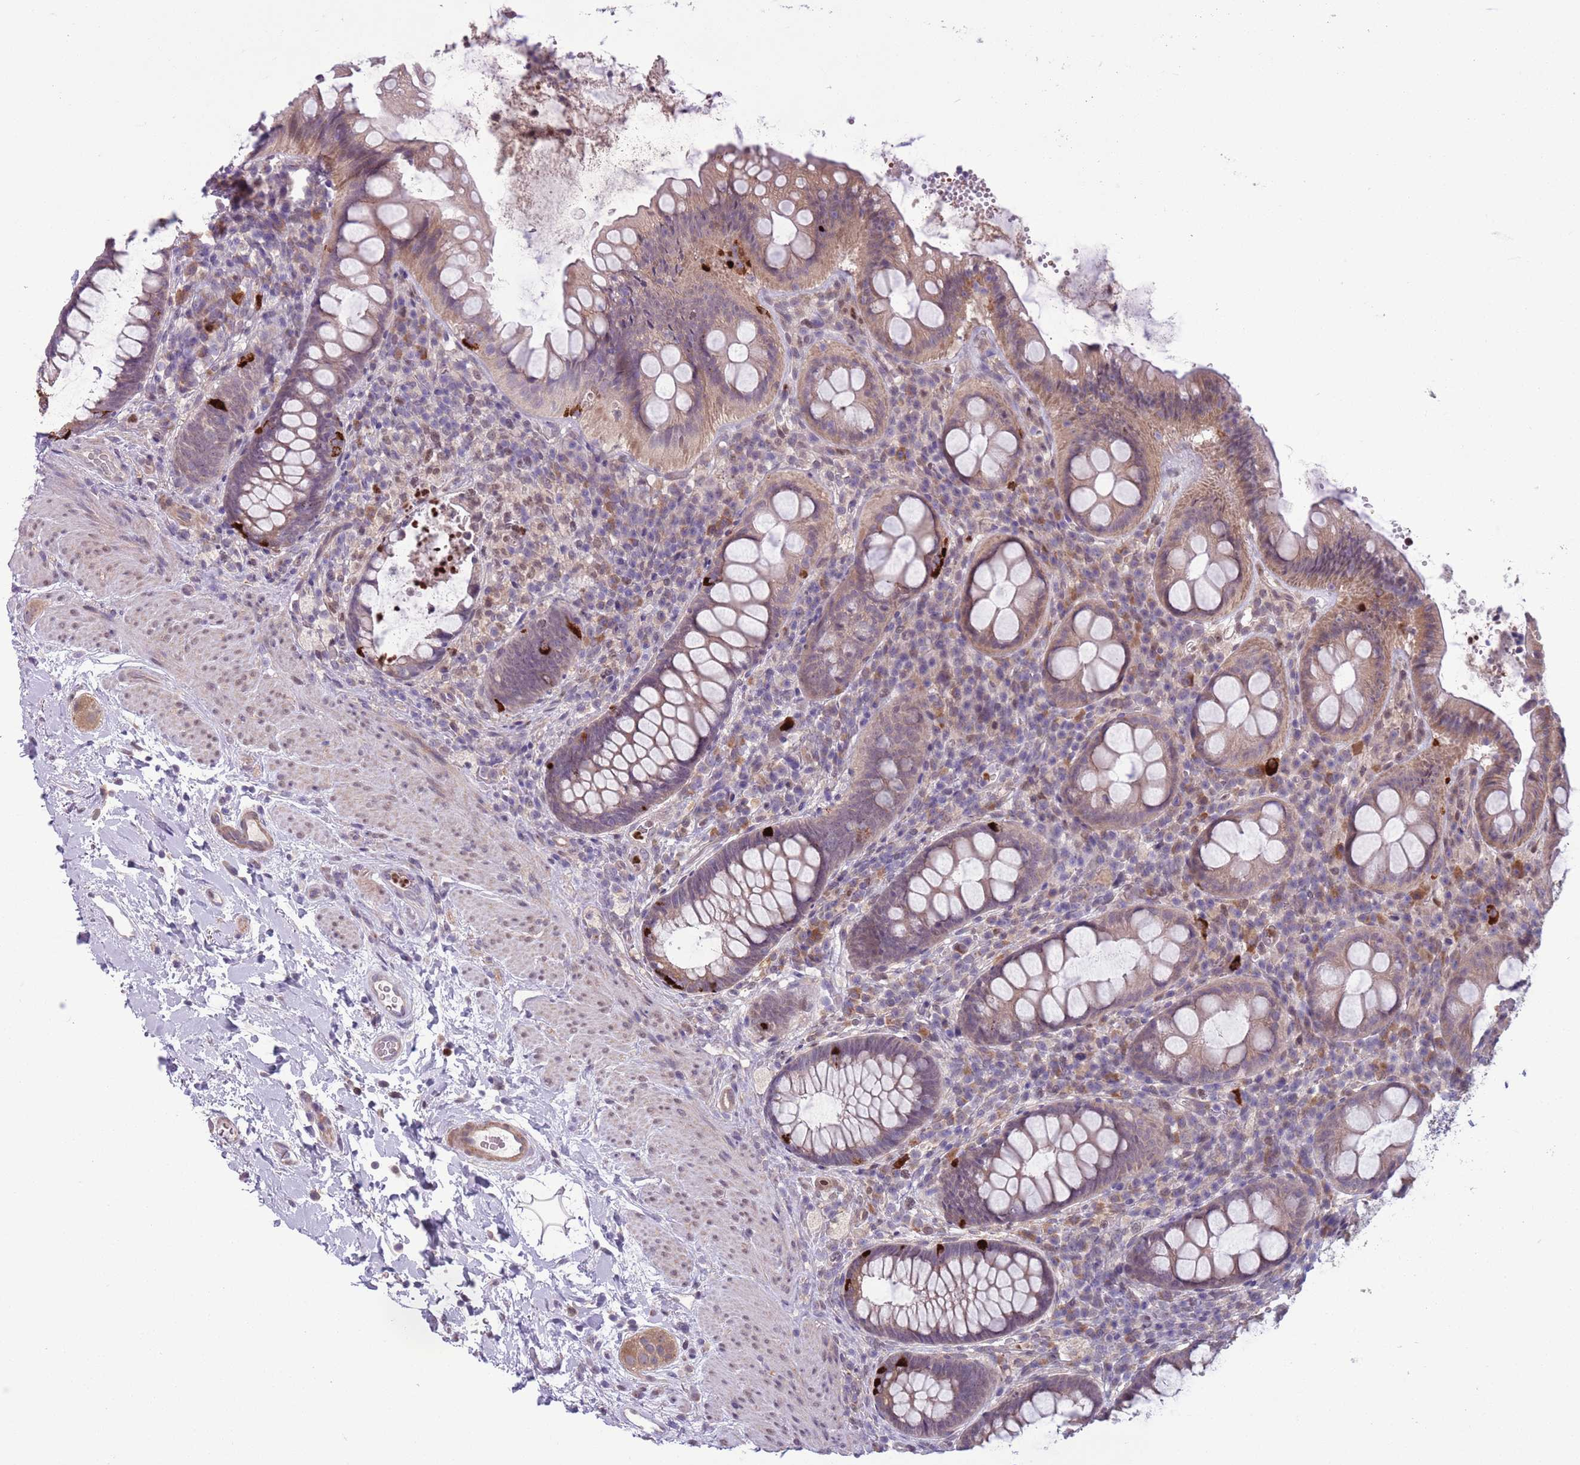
{"staining": {"intensity": "weak", "quantity": "25%-75%", "location": "cytoplasmic/membranous"}, "tissue": "rectum", "cell_type": "Glandular cells", "image_type": "normal", "snomed": [{"axis": "morphology", "description": "Normal tissue, NOS"}, {"axis": "topography", "description": "Rectum"}, {"axis": "topography", "description": "Peripheral nerve tissue"}], "caption": "The micrograph displays a brown stain indicating the presence of a protein in the cytoplasmic/membranous of glandular cells in rectum.", "gene": "ADCY7", "patient": {"sex": "female", "age": 69}}